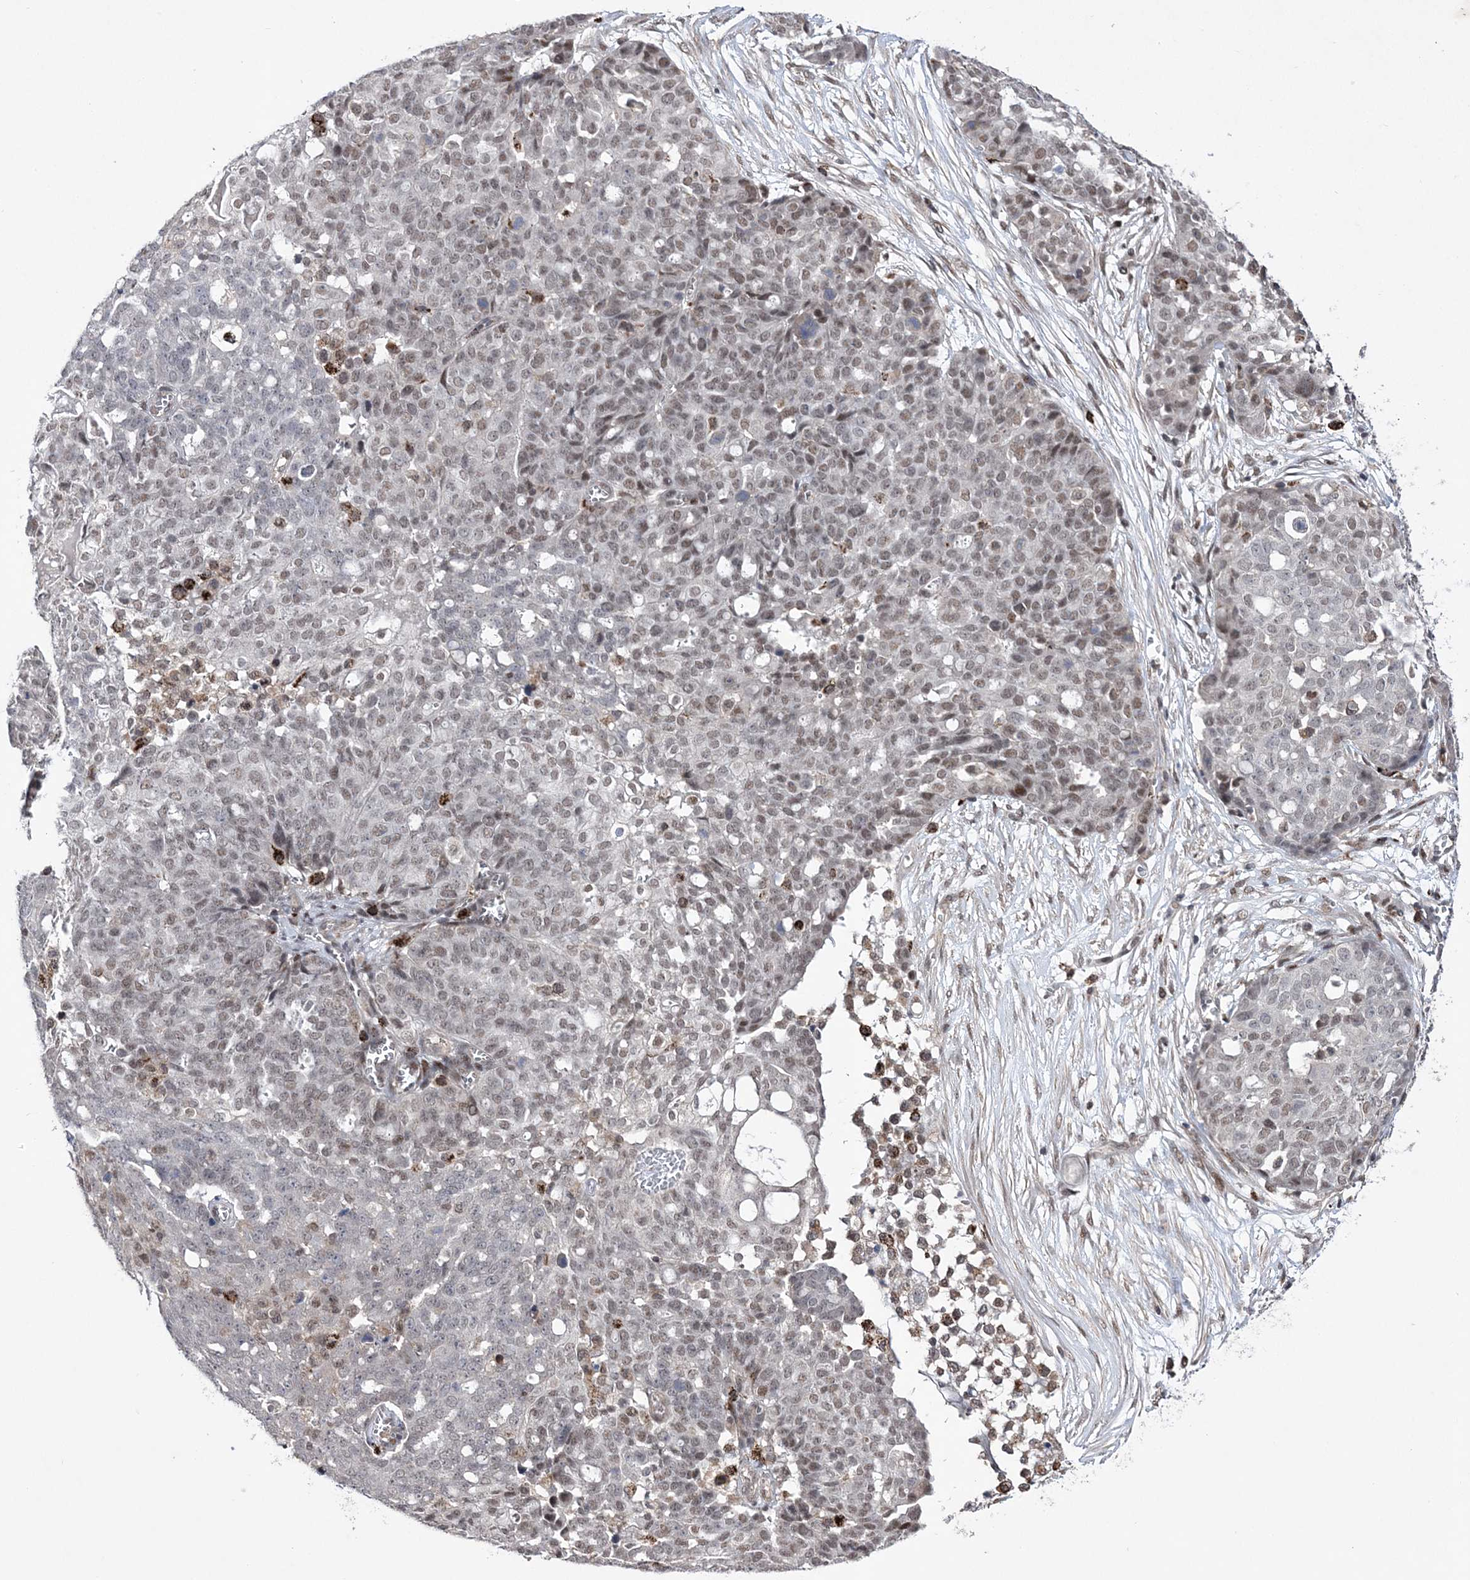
{"staining": {"intensity": "weak", "quantity": ">75%", "location": "nuclear"}, "tissue": "ovarian cancer", "cell_type": "Tumor cells", "image_type": "cancer", "snomed": [{"axis": "morphology", "description": "Cystadenocarcinoma, serous, NOS"}, {"axis": "topography", "description": "Soft tissue"}, {"axis": "topography", "description": "Ovary"}], "caption": "IHC of human ovarian cancer (serous cystadenocarcinoma) reveals low levels of weak nuclear staining in approximately >75% of tumor cells. The protein is shown in brown color, while the nuclei are stained blue.", "gene": "BOD1L1", "patient": {"sex": "female", "age": 57}}